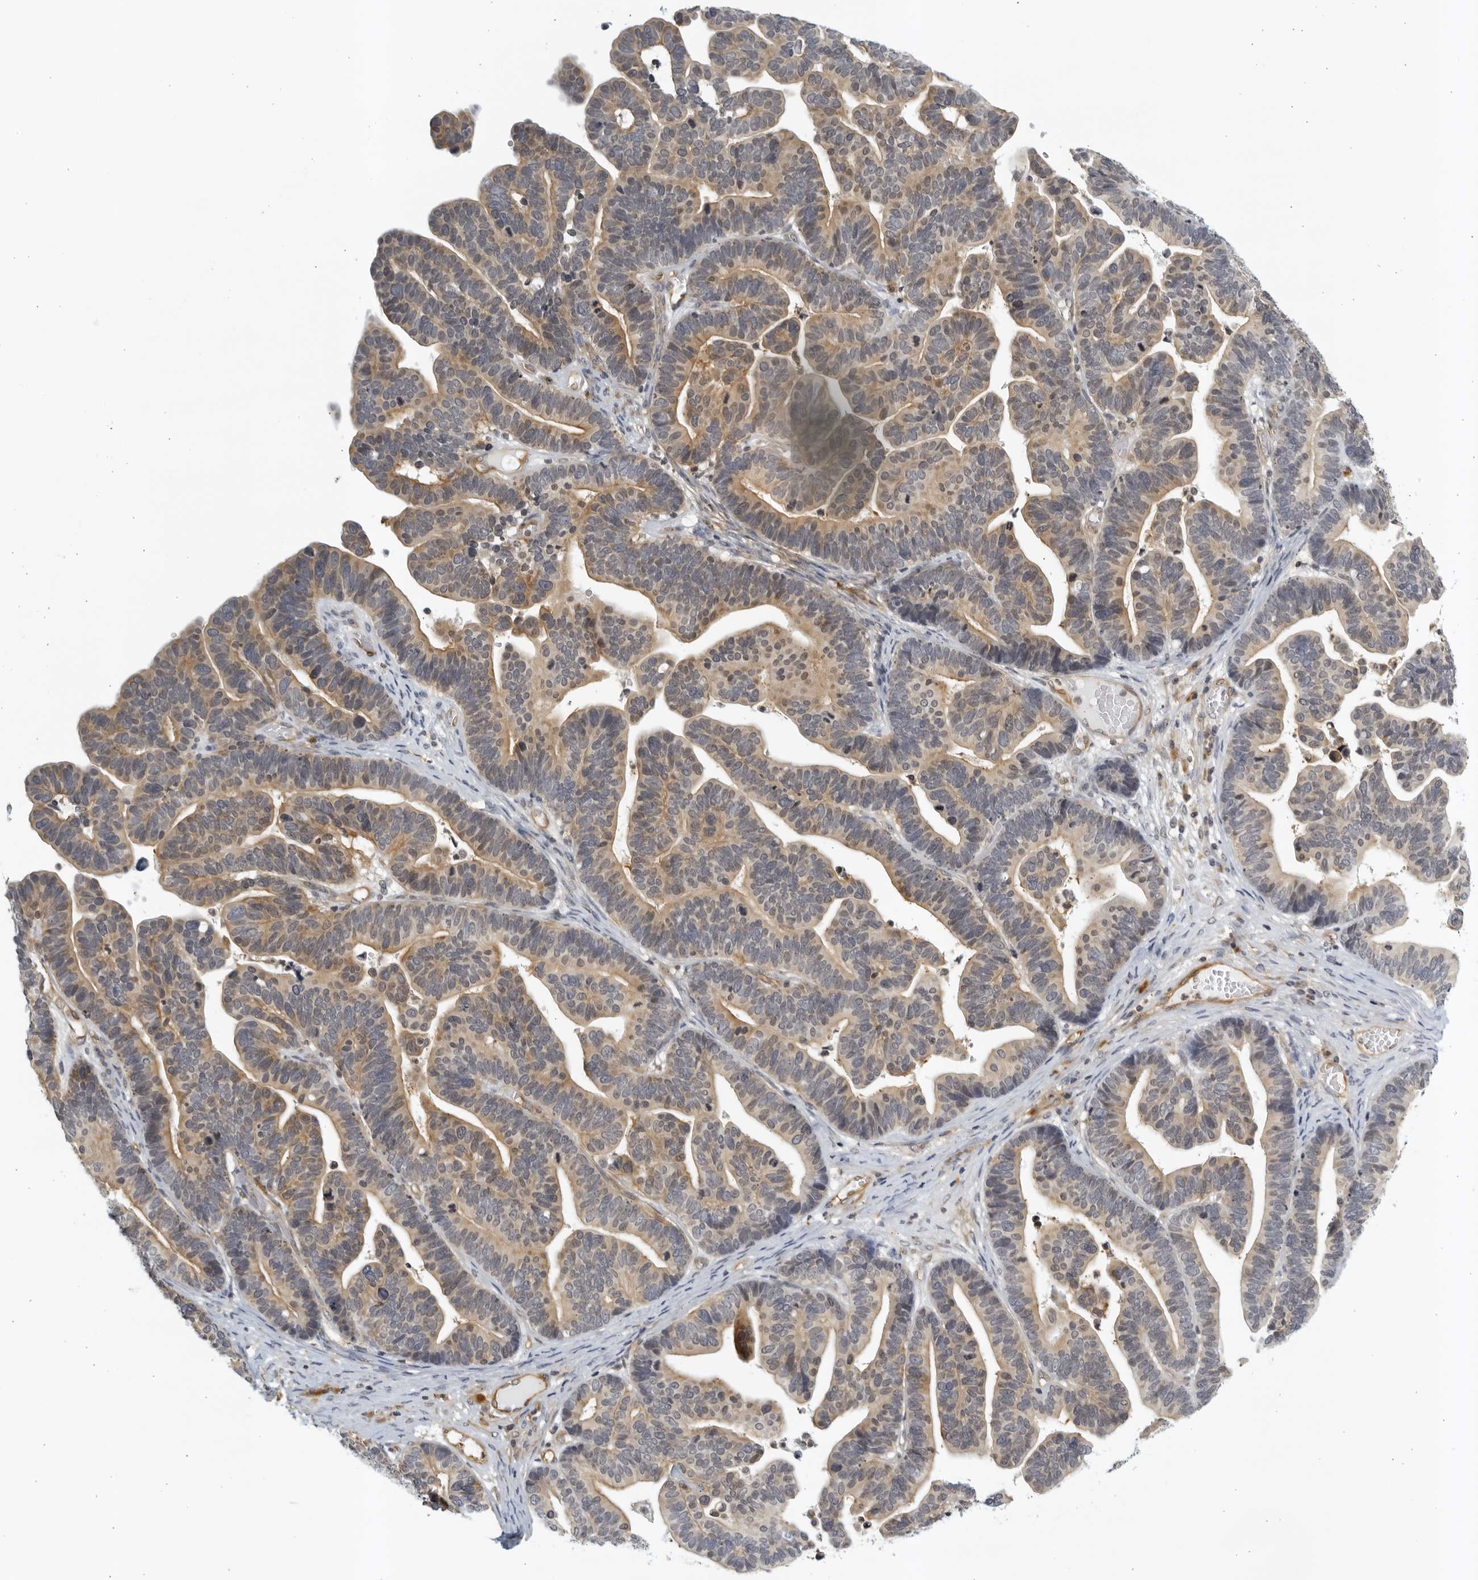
{"staining": {"intensity": "weak", "quantity": ">75%", "location": "cytoplasmic/membranous"}, "tissue": "ovarian cancer", "cell_type": "Tumor cells", "image_type": "cancer", "snomed": [{"axis": "morphology", "description": "Cystadenocarcinoma, serous, NOS"}, {"axis": "topography", "description": "Ovary"}], "caption": "This micrograph exhibits serous cystadenocarcinoma (ovarian) stained with IHC to label a protein in brown. The cytoplasmic/membranous of tumor cells show weak positivity for the protein. Nuclei are counter-stained blue.", "gene": "SERTAD4", "patient": {"sex": "female", "age": 56}}